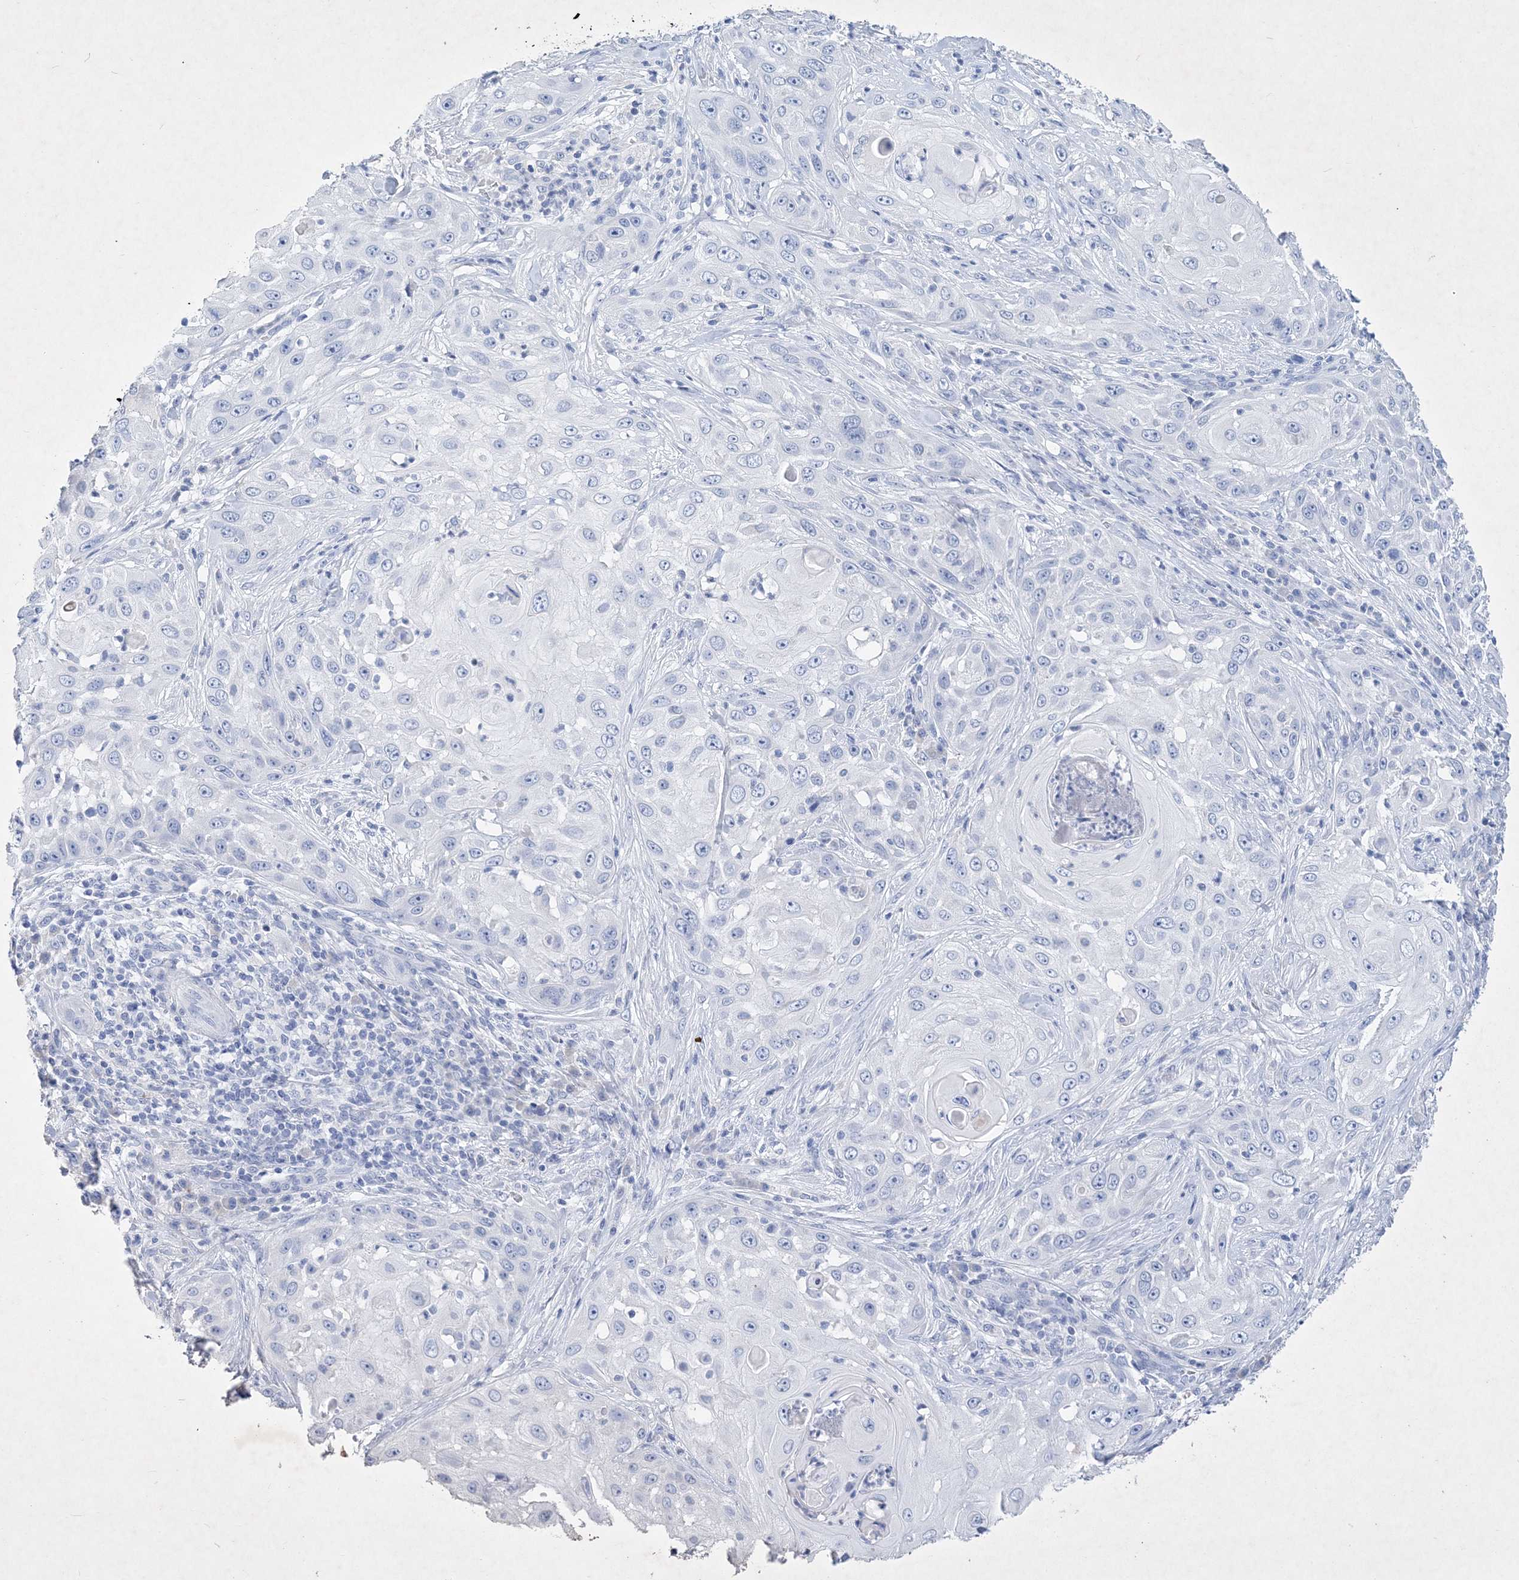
{"staining": {"intensity": "negative", "quantity": "none", "location": "none"}, "tissue": "skin cancer", "cell_type": "Tumor cells", "image_type": "cancer", "snomed": [{"axis": "morphology", "description": "Squamous cell carcinoma, NOS"}, {"axis": "topography", "description": "Skin"}], "caption": "Human skin cancer stained for a protein using immunohistochemistry (IHC) displays no staining in tumor cells.", "gene": "COPS8", "patient": {"sex": "female", "age": 44}}